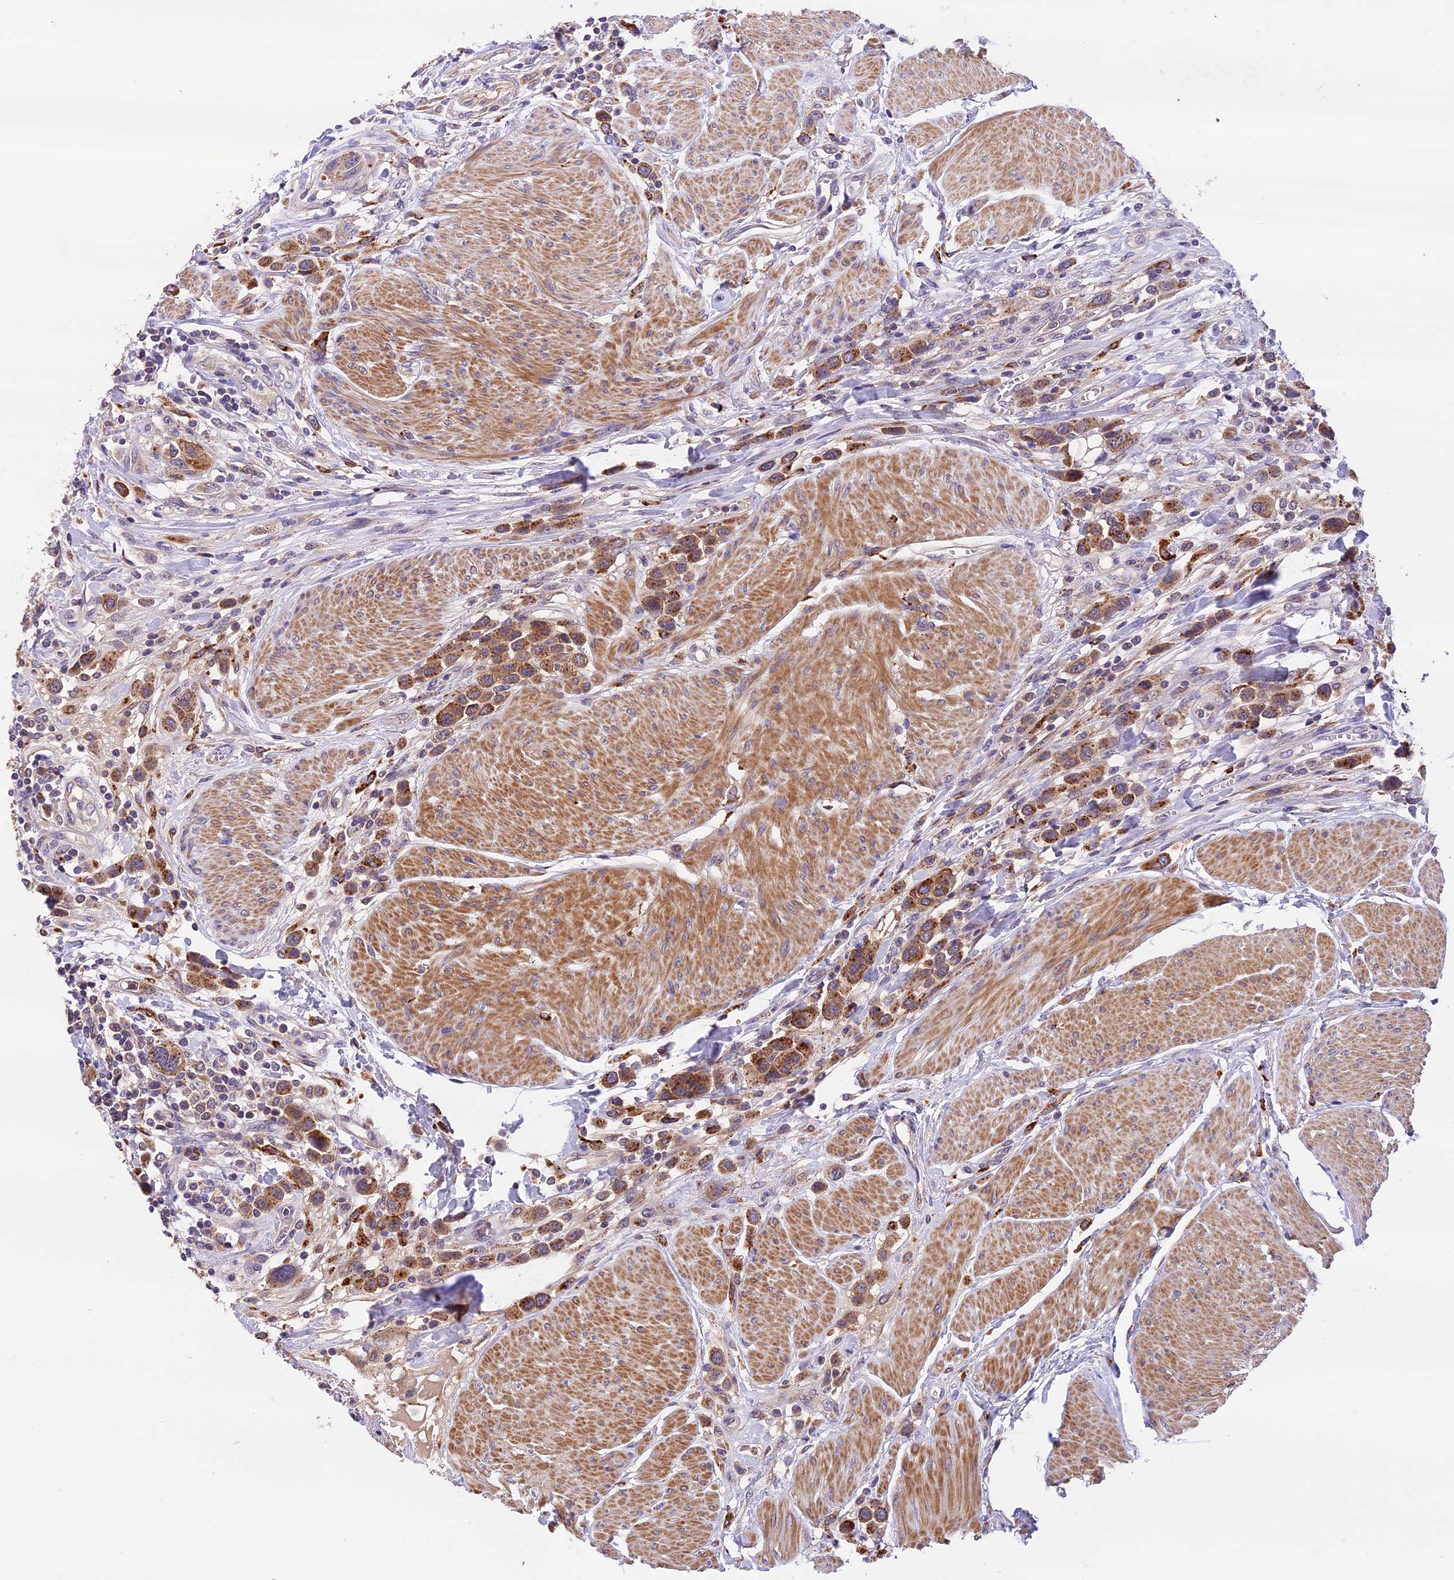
{"staining": {"intensity": "moderate", "quantity": ">75%", "location": "cytoplasmic/membranous"}, "tissue": "urothelial cancer", "cell_type": "Tumor cells", "image_type": "cancer", "snomed": [{"axis": "morphology", "description": "Urothelial carcinoma, High grade"}, {"axis": "topography", "description": "Urinary bladder"}], "caption": "Protein staining of urothelial cancer tissue demonstrates moderate cytoplasmic/membranous positivity in about >75% of tumor cells.", "gene": "COPE", "patient": {"sex": "male", "age": 50}}